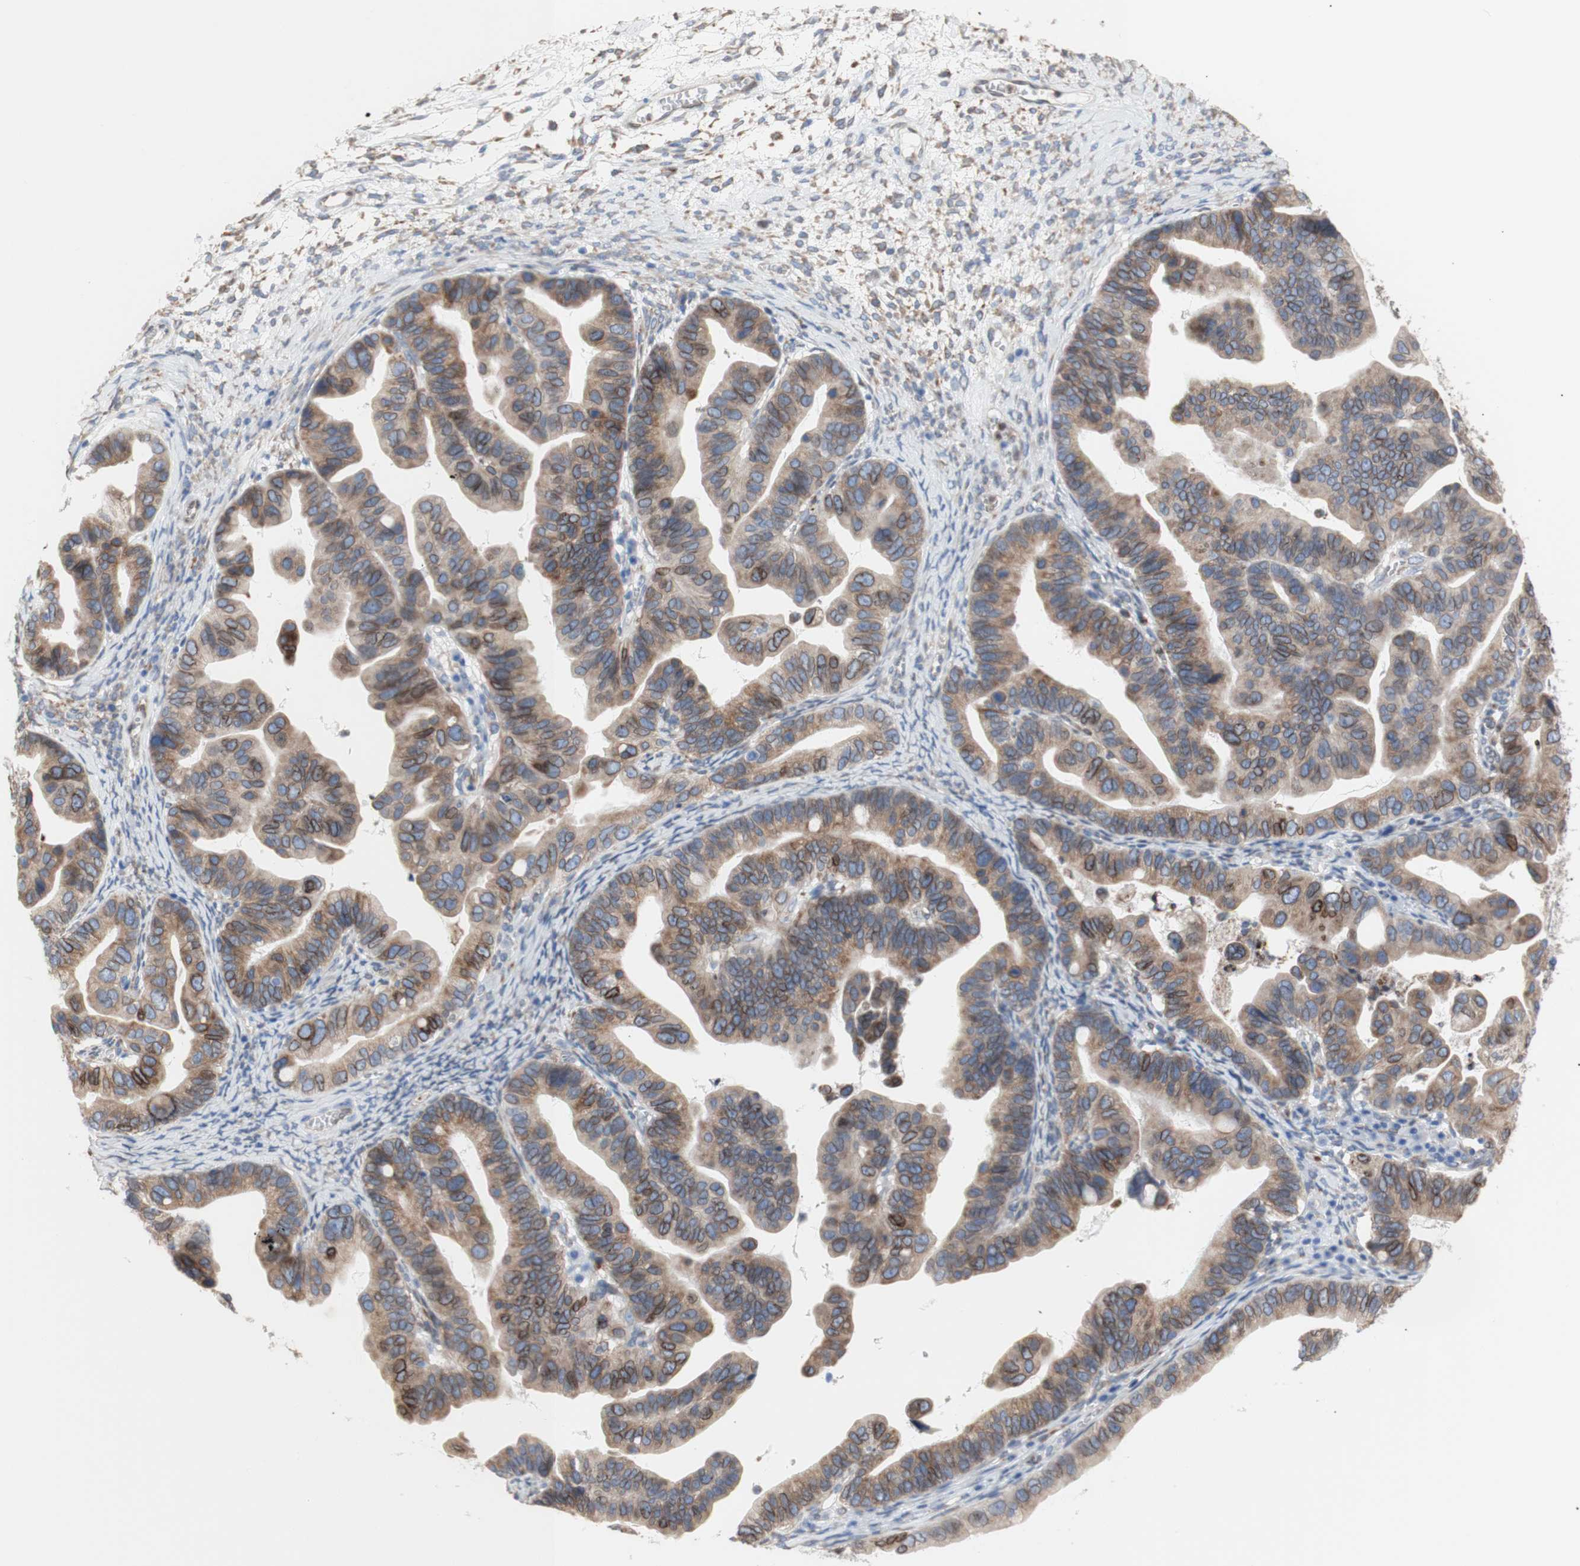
{"staining": {"intensity": "moderate", "quantity": ">75%", "location": "cytoplasmic/membranous"}, "tissue": "ovarian cancer", "cell_type": "Tumor cells", "image_type": "cancer", "snomed": [{"axis": "morphology", "description": "Cystadenocarcinoma, serous, NOS"}, {"axis": "topography", "description": "Ovary"}], "caption": "This micrograph demonstrates ovarian cancer (serous cystadenocarcinoma) stained with IHC to label a protein in brown. The cytoplasmic/membranous of tumor cells show moderate positivity for the protein. Nuclei are counter-stained blue.", "gene": "ERLIN1", "patient": {"sex": "female", "age": 56}}